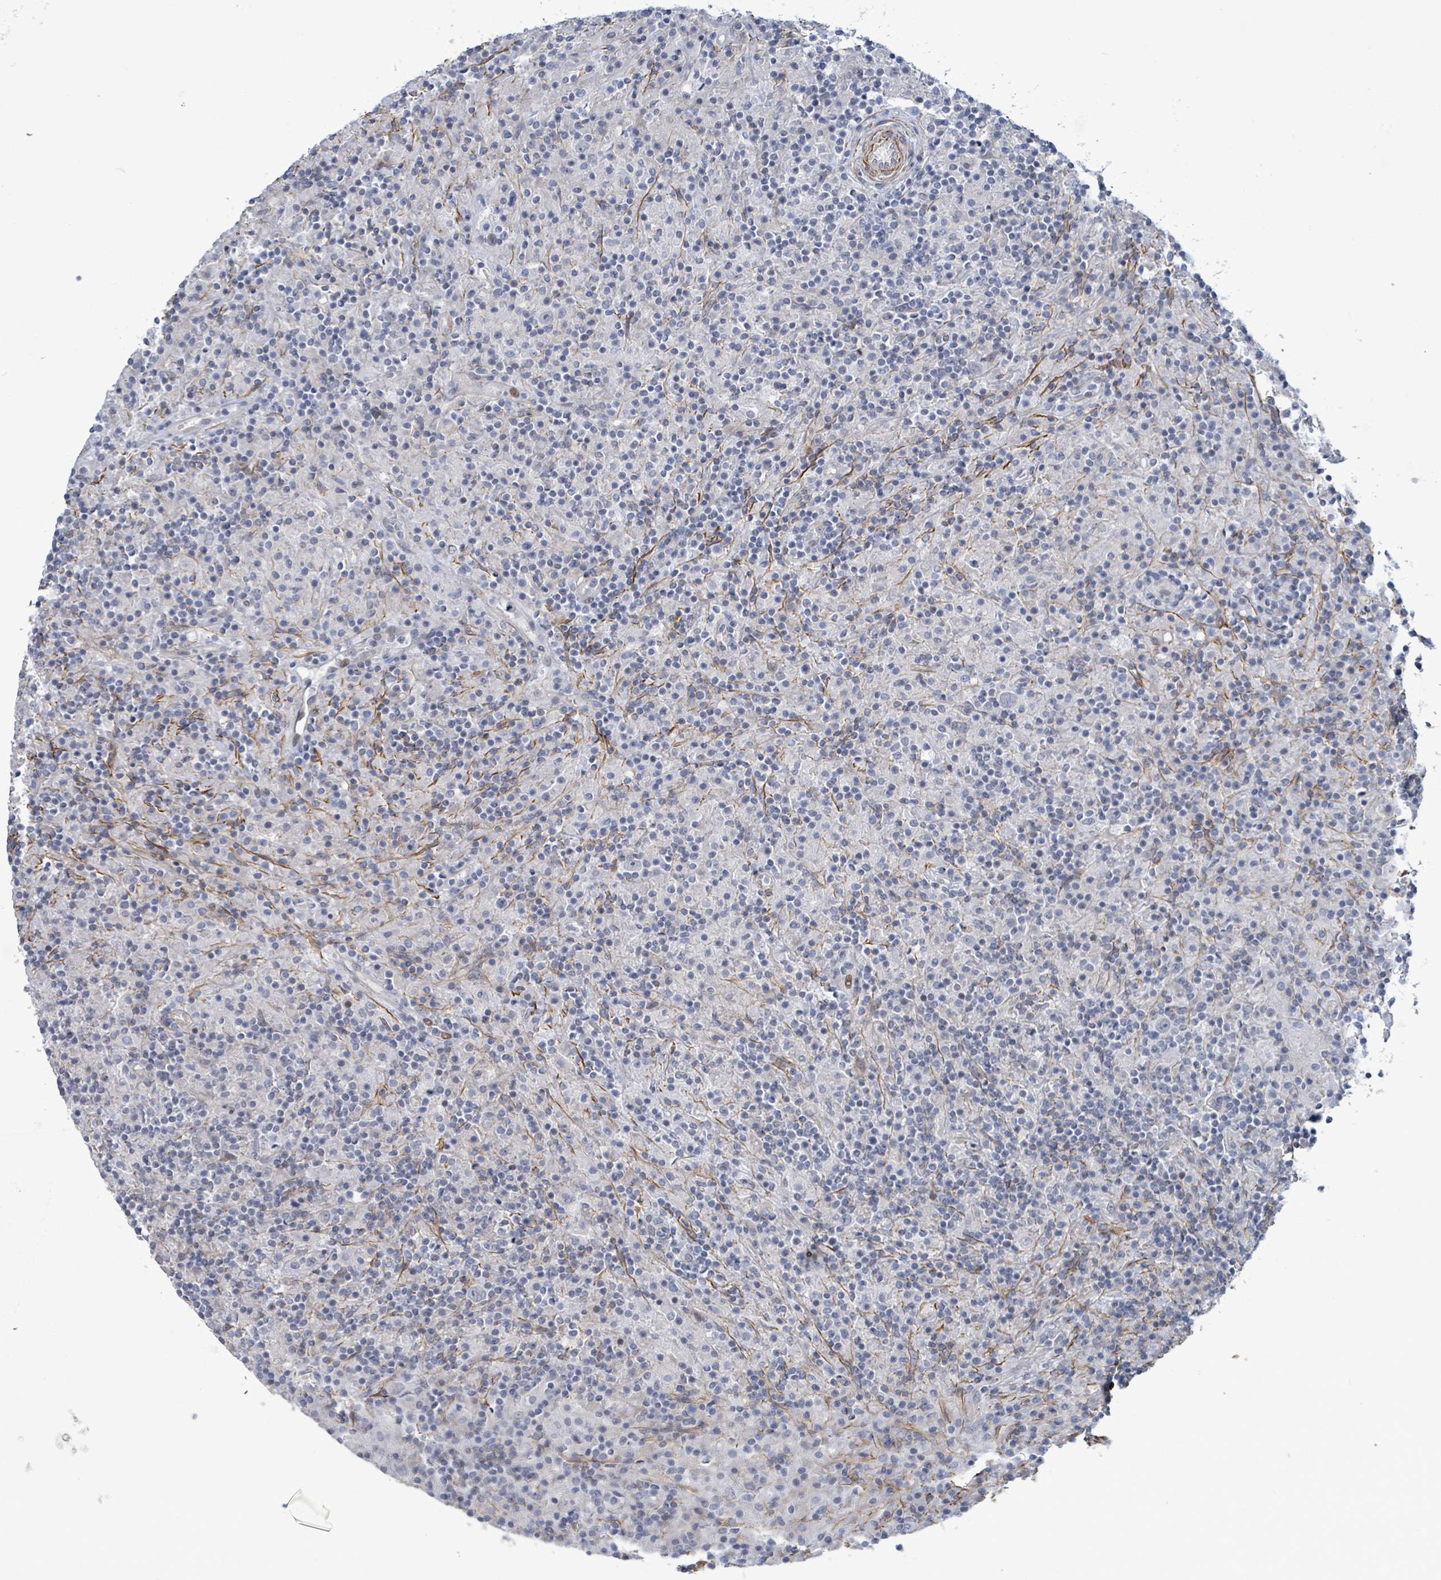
{"staining": {"intensity": "negative", "quantity": "none", "location": "none"}, "tissue": "lymphoma", "cell_type": "Tumor cells", "image_type": "cancer", "snomed": [{"axis": "morphology", "description": "Hodgkin's disease, NOS"}, {"axis": "topography", "description": "Lymph node"}], "caption": "A photomicrograph of Hodgkin's disease stained for a protein reveals no brown staining in tumor cells. The staining was performed using DAB to visualize the protein expression in brown, while the nuclei were stained in blue with hematoxylin (Magnification: 20x).", "gene": "DMRTC1B", "patient": {"sex": "male", "age": 70}}